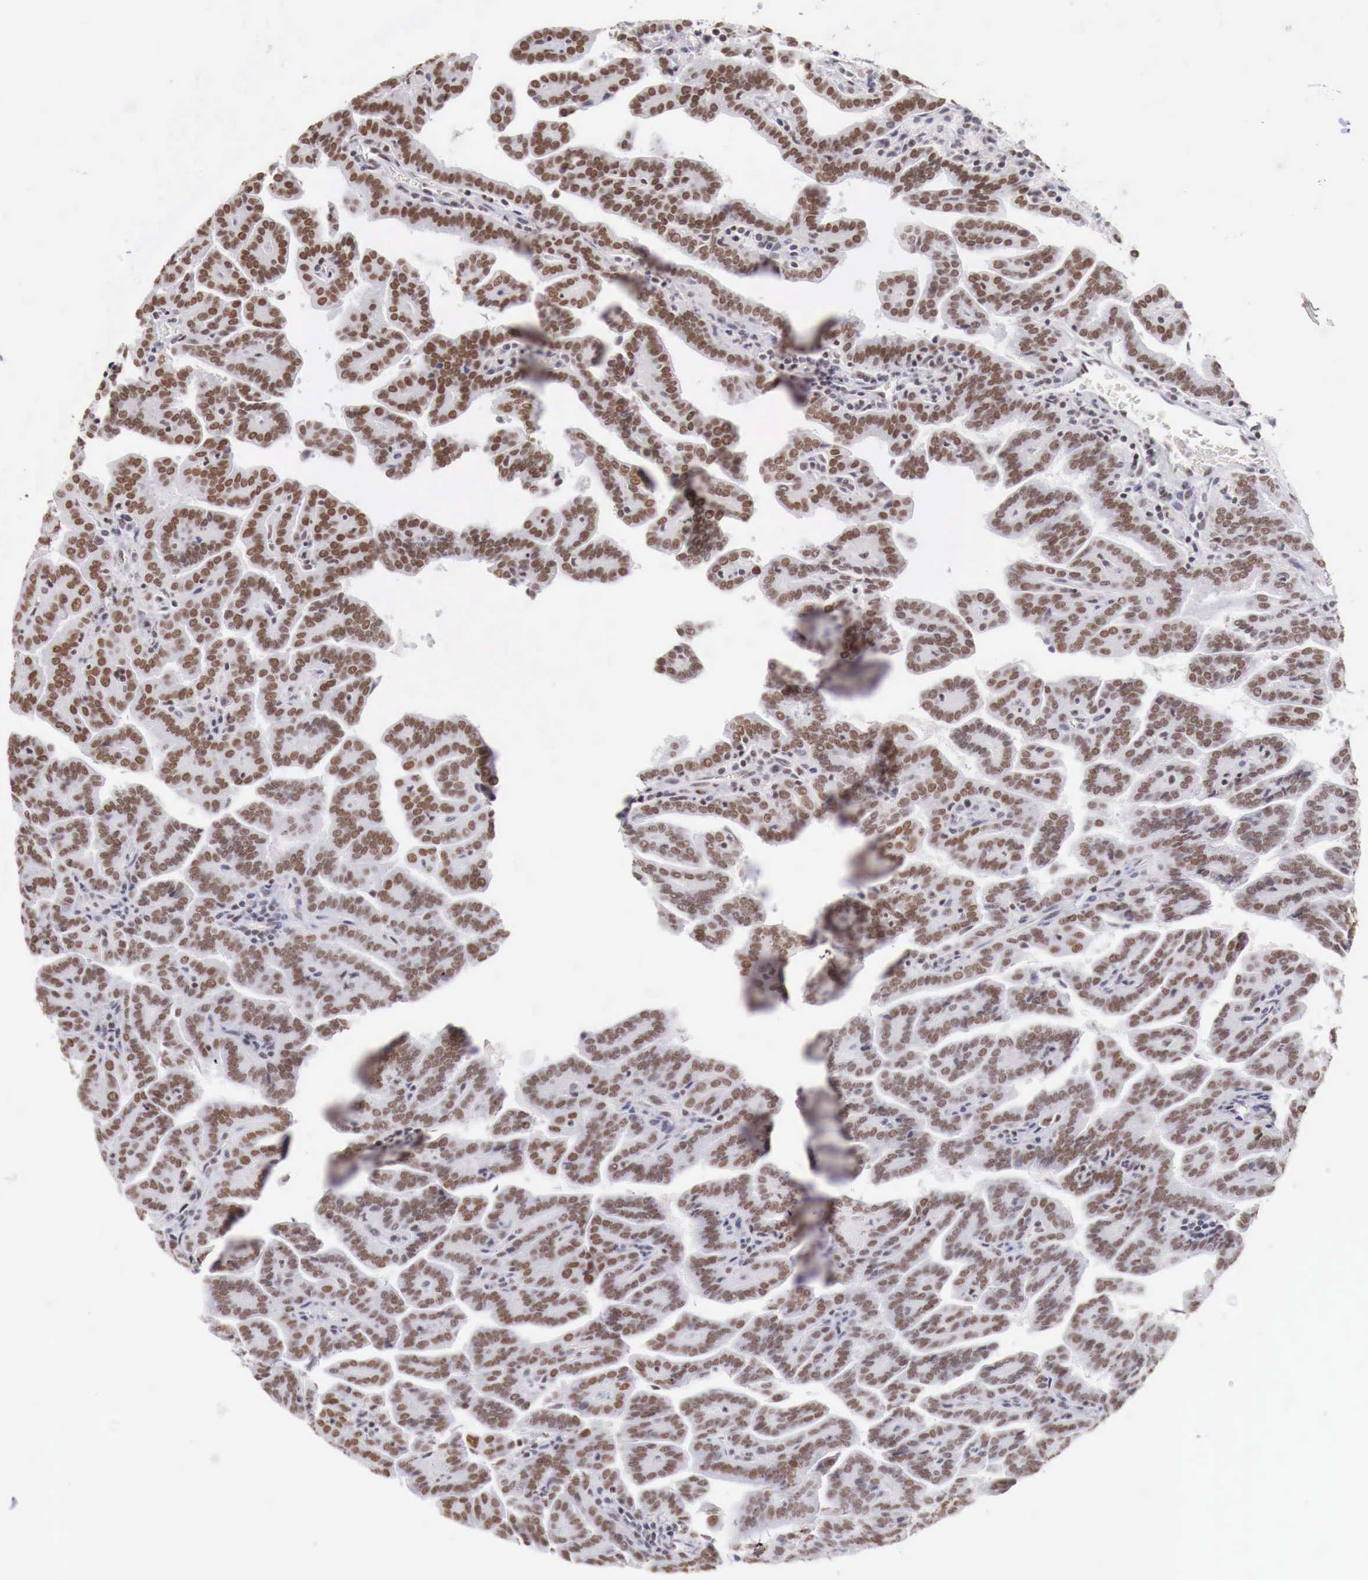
{"staining": {"intensity": "moderate", "quantity": "25%-75%", "location": "nuclear"}, "tissue": "renal cancer", "cell_type": "Tumor cells", "image_type": "cancer", "snomed": [{"axis": "morphology", "description": "Adenocarcinoma, NOS"}, {"axis": "topography", "description": "Kidney"}], "caption": "Human adenocarcinoma (renal) stained with a brown dye exhibits moderate nuclear positive staining in approximately 25%-75% of tumor cells.", "gene": "PHF14", "patient": {"sex": "male", "age": 61}}